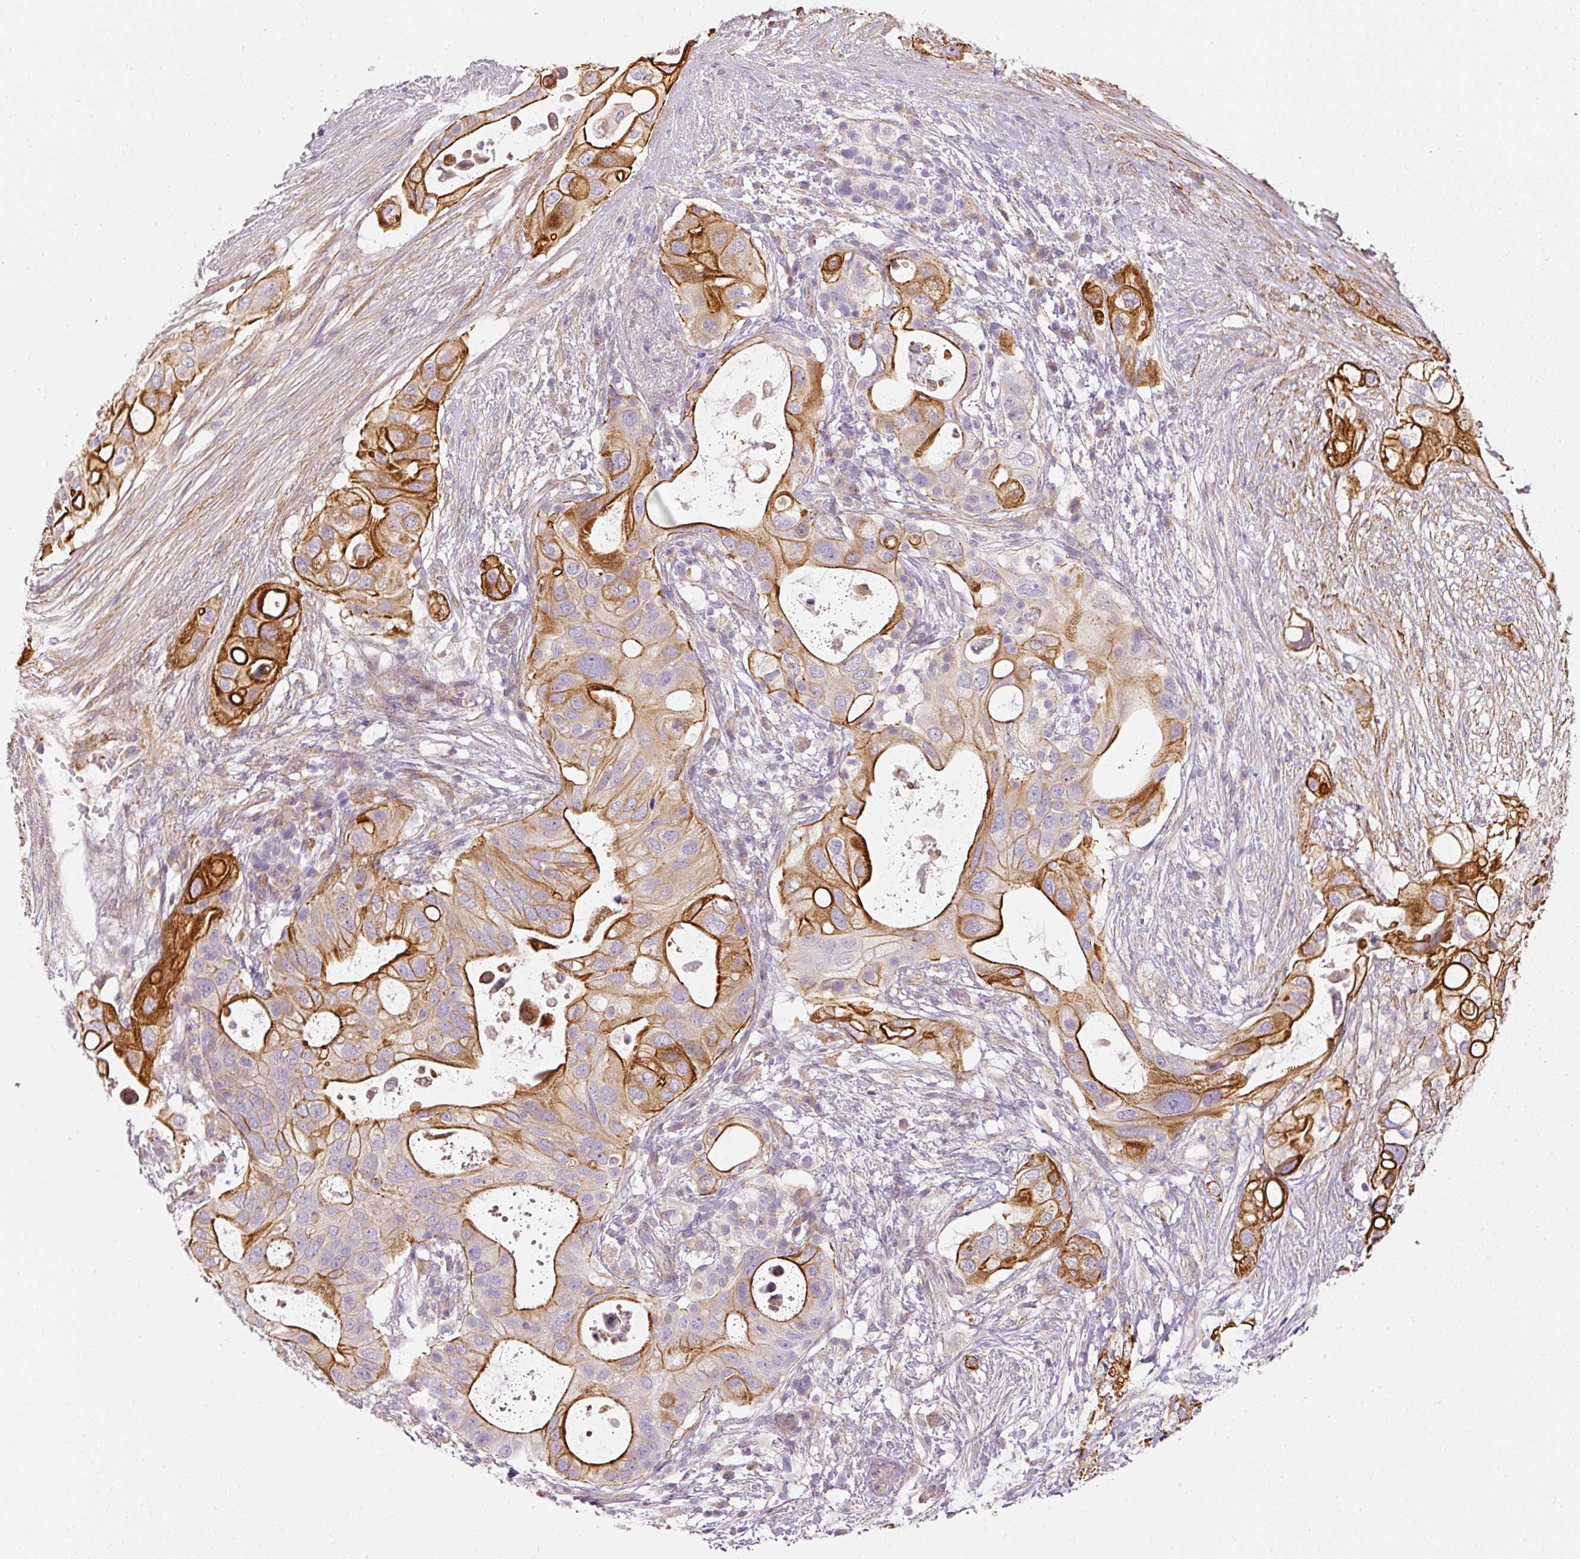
{"staining": {"intensity": "strong", "quantity": ">75%", "location": "cytoplasmic/membranous"}, "tissue": "pancreatic cancer", "cell_type": "Tumor cells", "image_type": "cancer", "snomed": [{"axis": "morphology", "description": "Adenocarcinoma, NOS"}, {"axis": "topography", "description": "Pancreas"}], "caption": "Immunohistochemical staining of human pancreatic cancer displays high levels of strong cytoplasmic/membranous staining in about >75% of tumor cells.", "gene": "OSR2", "patient": {"sex": "female", "age": 72}}